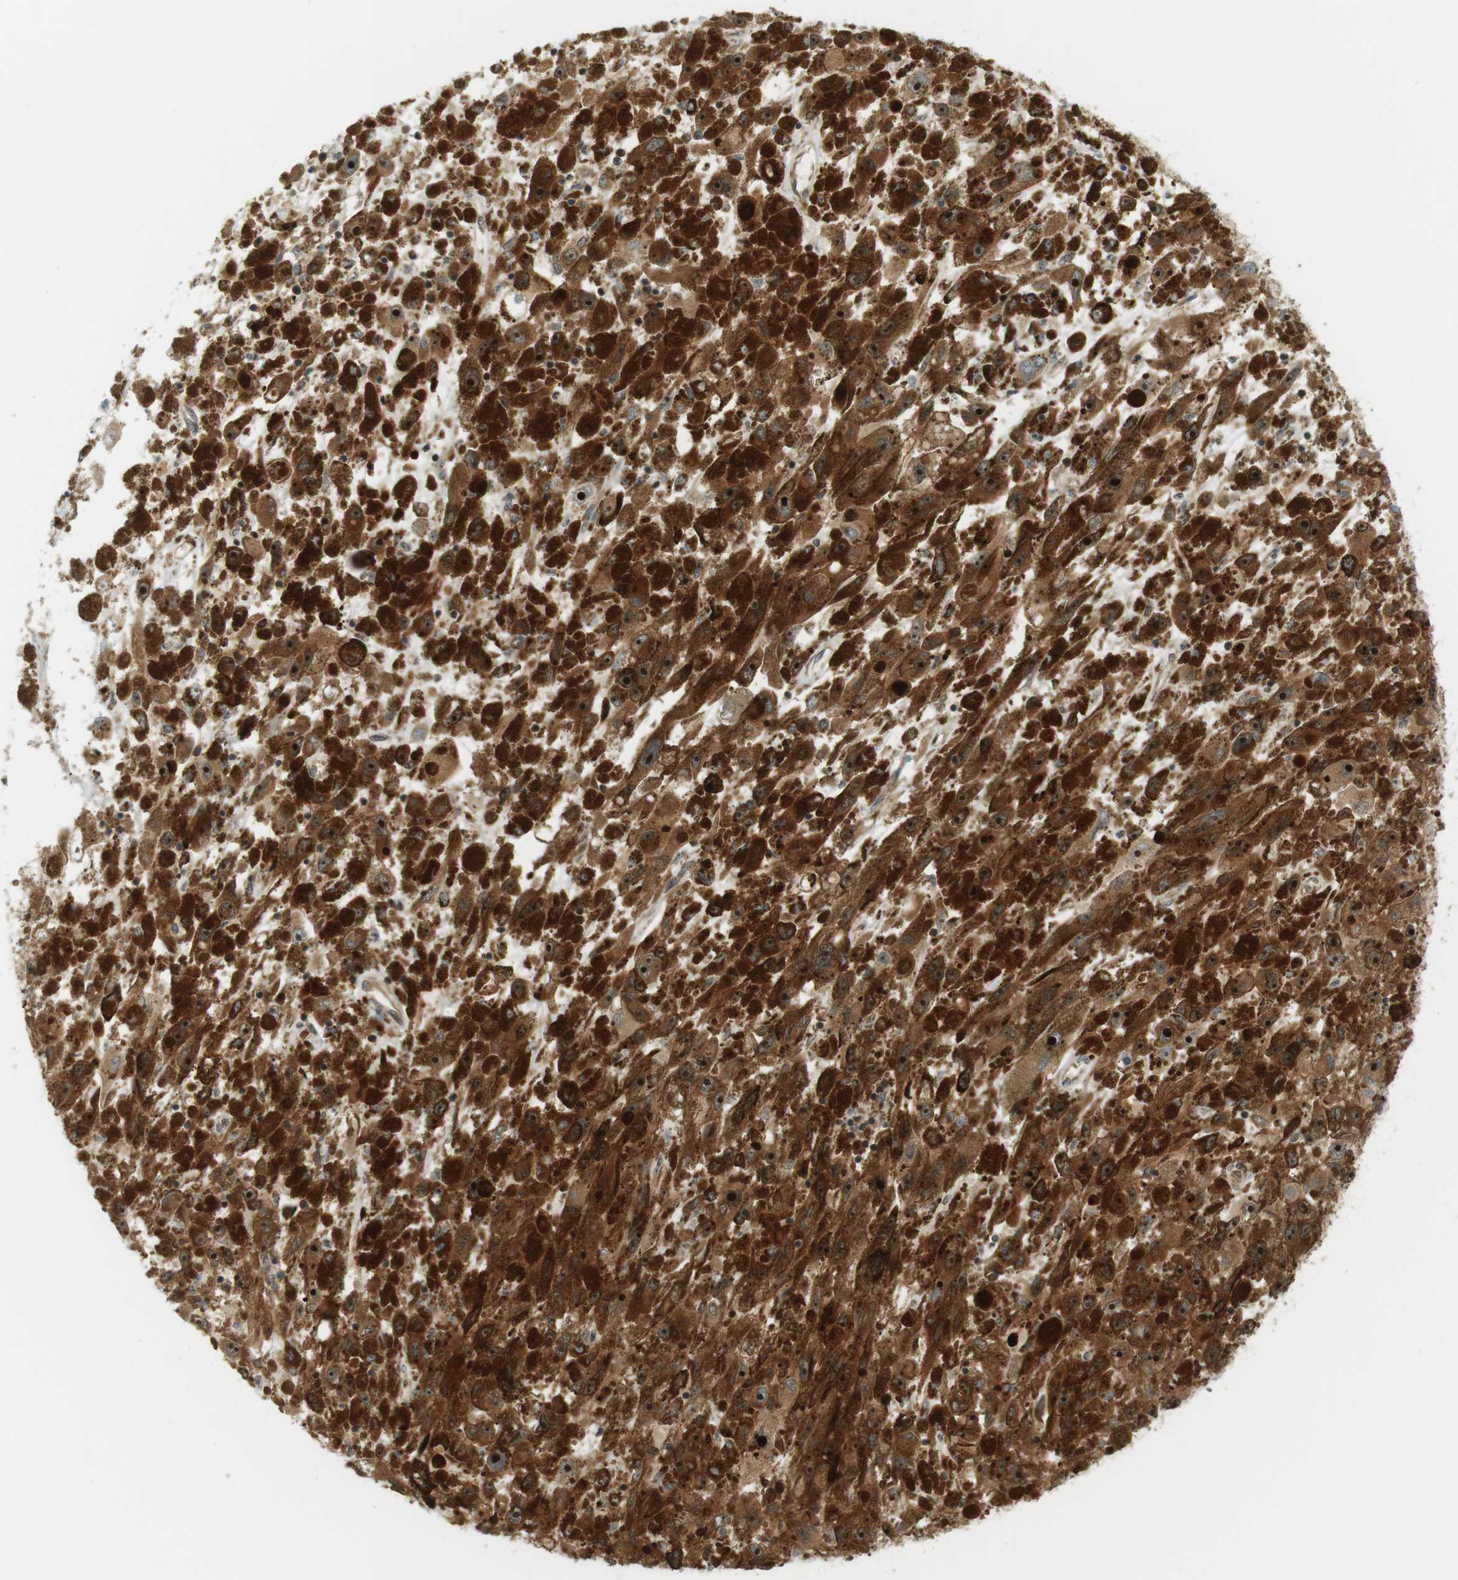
{"staining": {"intensity": "strong", "quantity": ">75%", "location": "cytoplasmic/membranous,nuclear"}, "tissue": "melanoma", "cell_type": "Tumor cells", "image_type": "cancer", "snomed": [{"axis": "morphology", "description": "Malignant melanoma, NOS"}, {"axis": "topography", "description": "Skin"}], "caption": "Strong cytoplasmic/membranous and nuclear positivity for a protein is identified in approximately >75% of tumor cells of malignant melanoma using immunohistochemistry.", "gene": "PA2G4", "patient": {"sex": "female", "age": 104}}